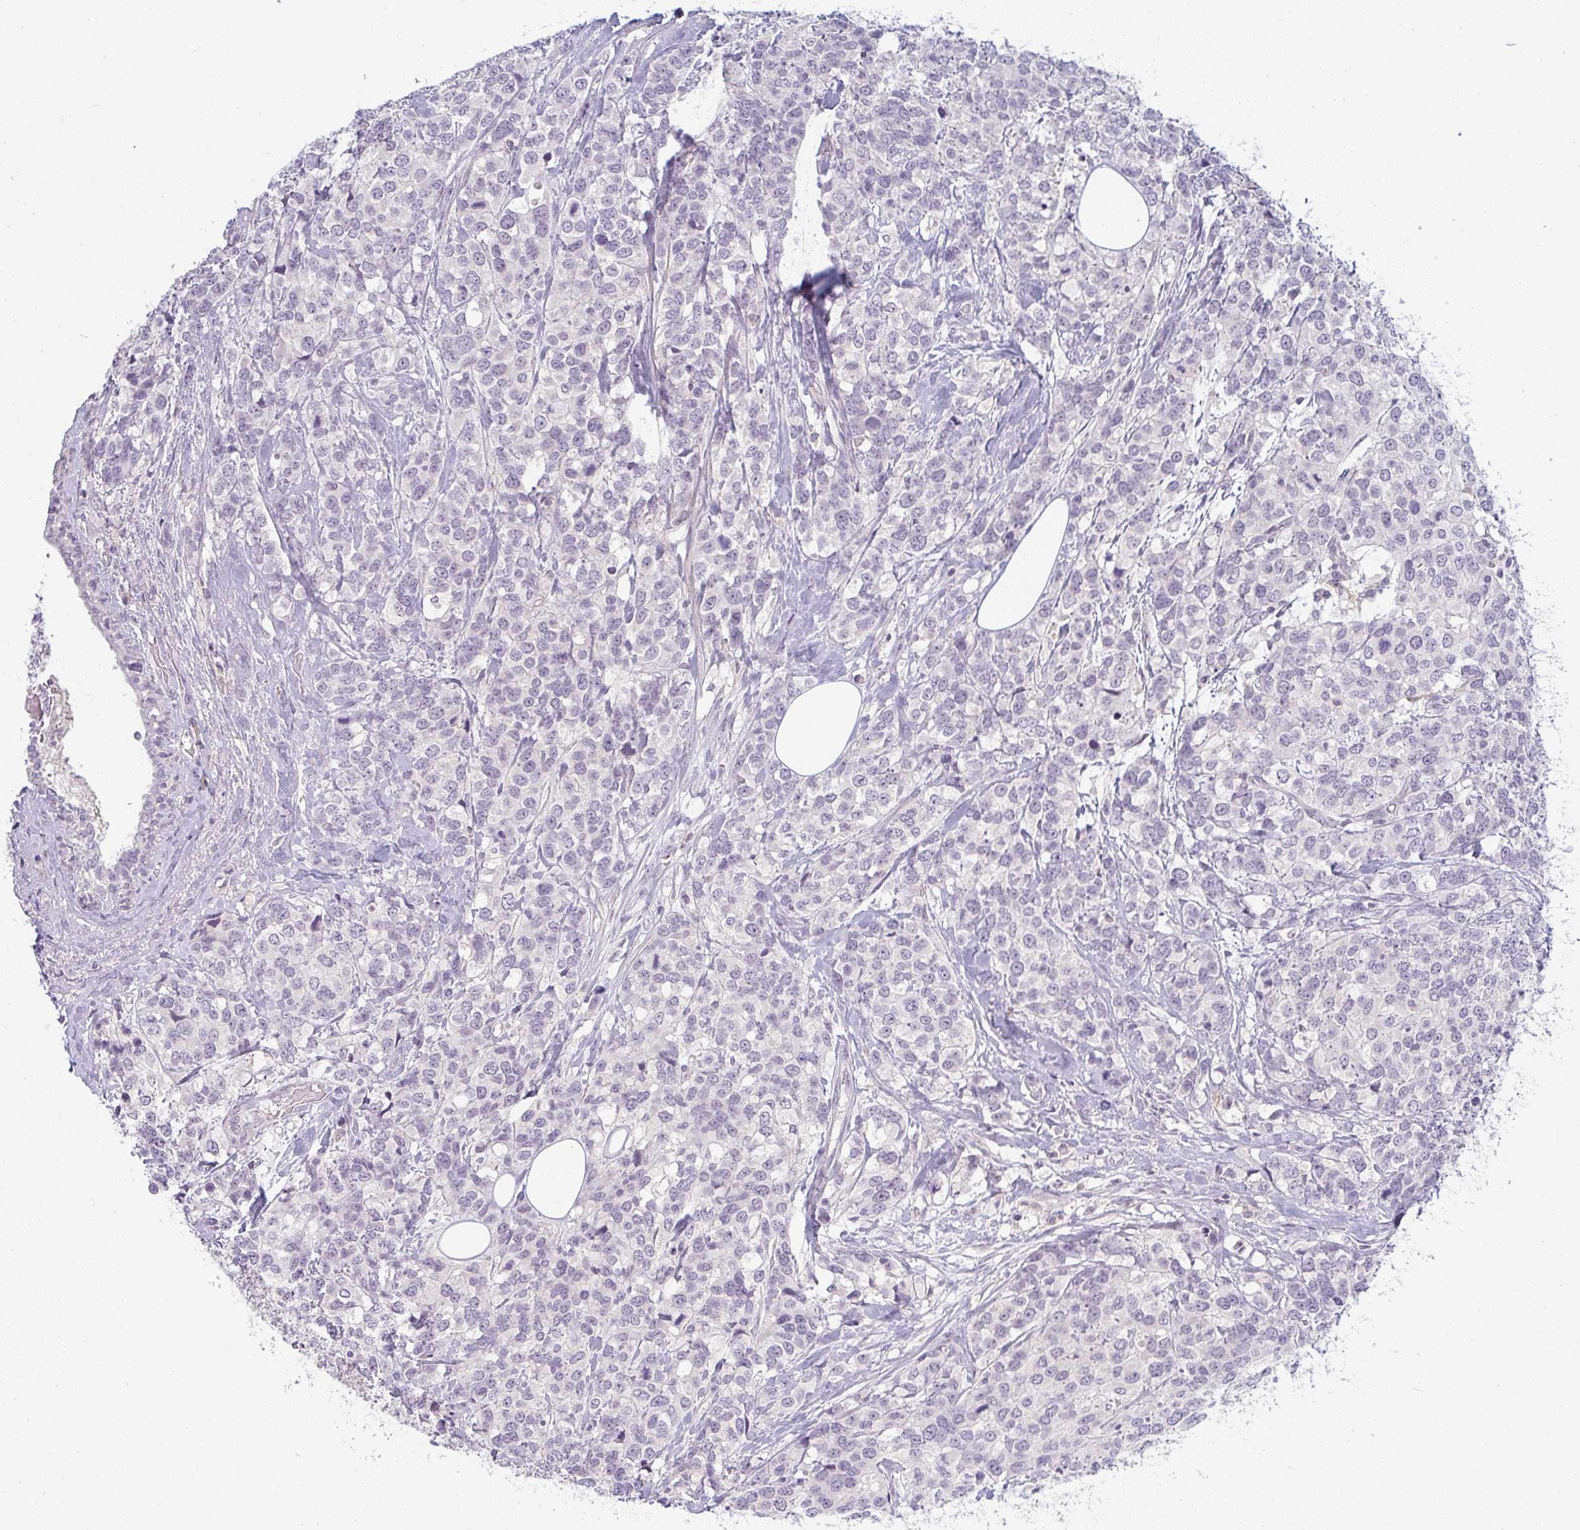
{"staining": {"intensity": "negative", "quantity": "none", "location": "none"}, "tissue": "breast cancer", "cell_type": "Tumor cells", "image_type": "cancer", "snomed": [{"axis": "morphology", "description": "Lobular carcinoma"}, {"axis": "topography", "description": "Breast"}], "caption": "Micrograph shows no significant protein staining in tumor cells of lobular carcinoma (breast).", "gene": "PPFIA4", "patient": {"sex": "female", "age": 59}}